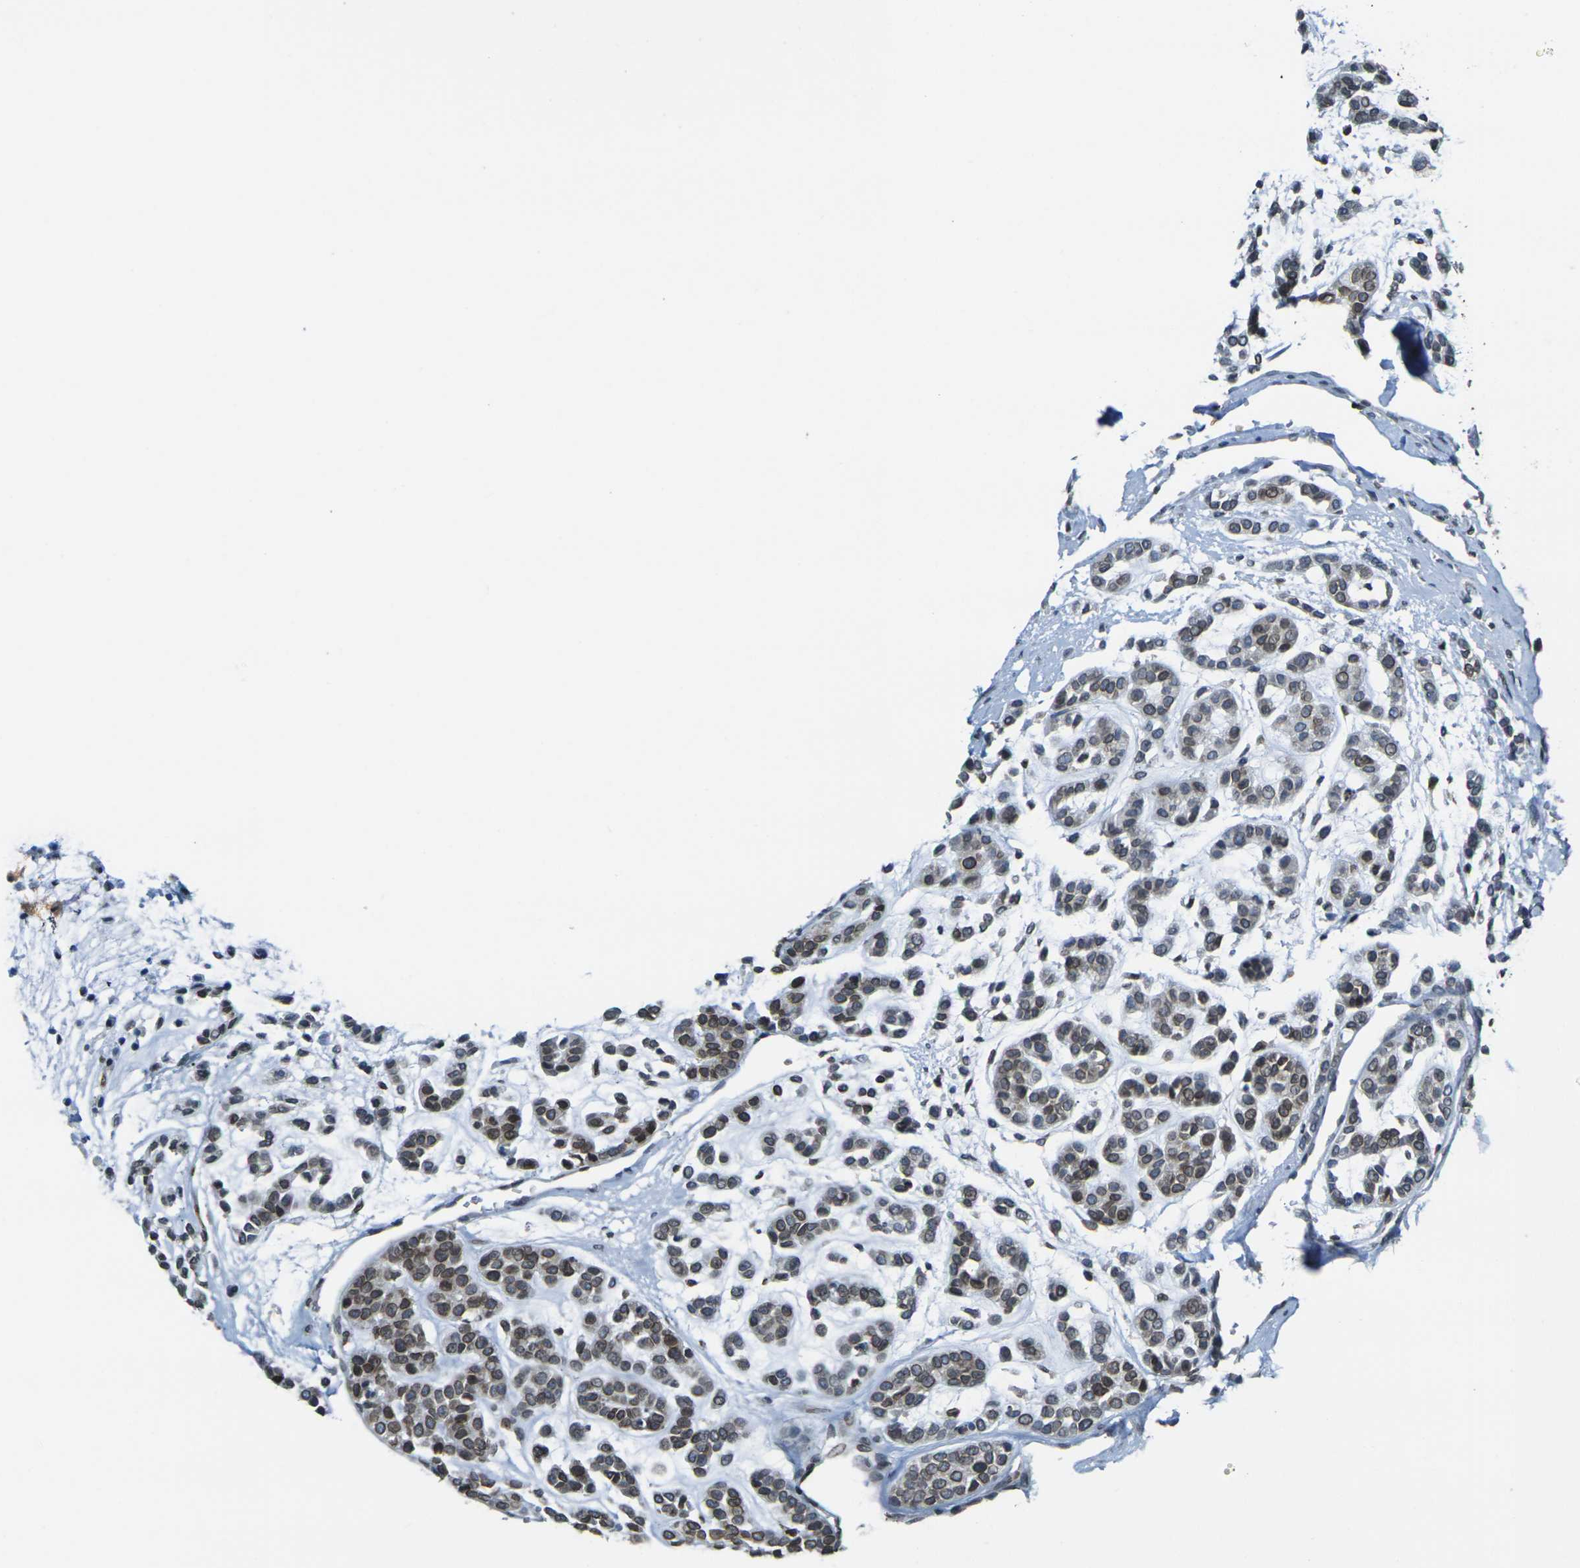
{"staining": {"intensity": "moderate", "quantity": ">75%", "location": "cytoplasmic/membranous,nuclear"}, "tissue": "head and neck cancer", "cell_type": "Tumor cells", "image_type": "cancer", "snomed": [{"axis": "morphology", "description": "Adenocarcinoma, NOS"}, {"axis": "morphology", "description": "Adenoma, NOS"}, {"axis": "topography", "description": "Head-Neck"}], "caption": "IHC histopathology image of human adenocarcinoma (head and neck) stained for a protein (brown), which displays medium levels of moderate cytoplasmic/membranous and nuclear expression in approximately >75% of tumor cells.", "gene": "BRDT", "patient": {"sex": "female", "age": 55}}